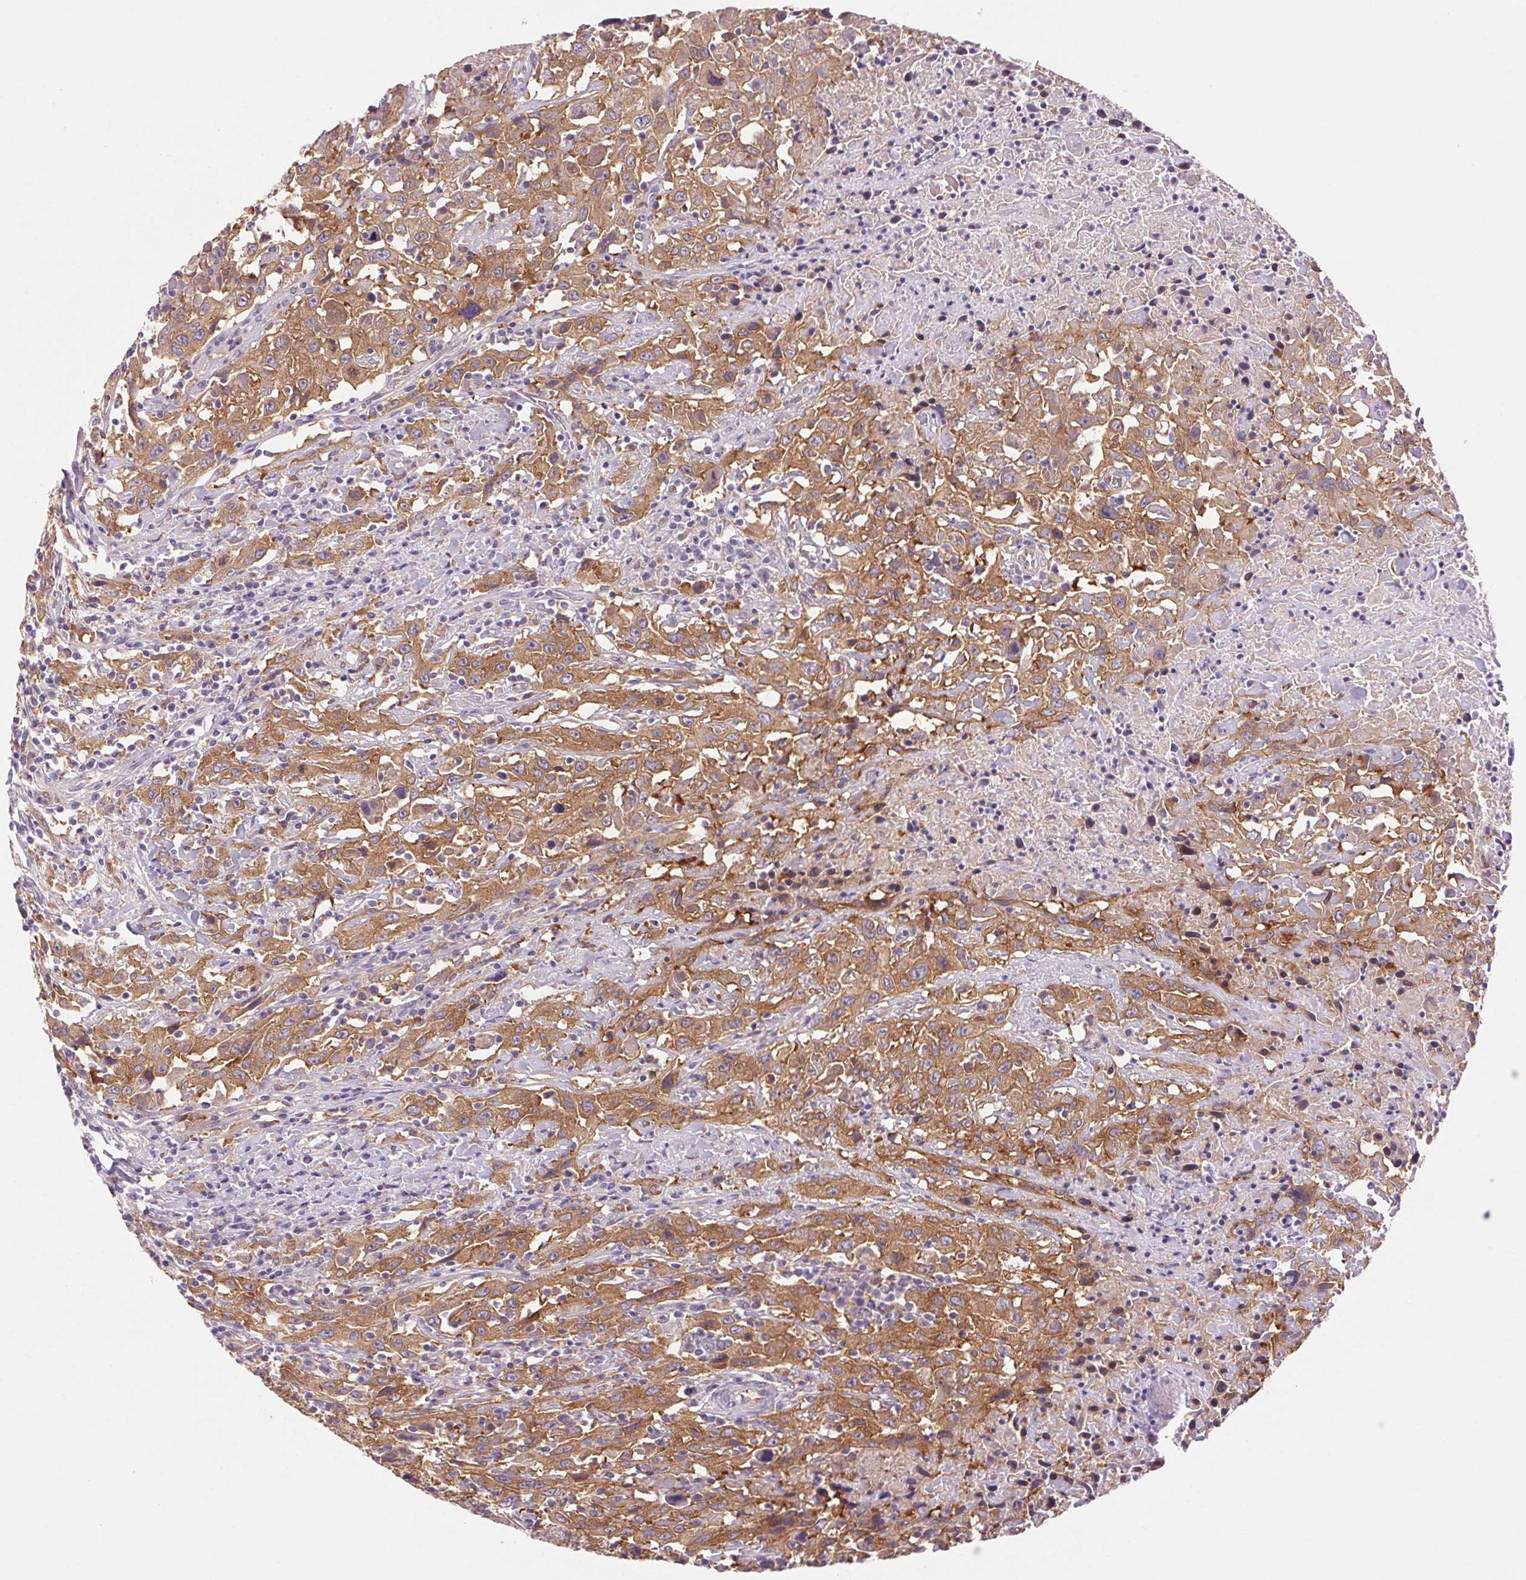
{"staining": {"intensity": "moderate", "quantity": ">75%", "location": "cytoplasmic/membranous"}, "tissue": "urothelial cancer", "cell_type": "Tumor cells", "image_type": "cancer", "snomed": [{"axis": "morphology", "description": "Urothelial carcinoma, High grade"}, {"axis": "topography", "description": "Urinary bladder"}], "caption": "Urothelial cancer tissue shows moderate cytoplasmic/membranous staining in approximately >75% of tumor cells The staining was performed using DAB (3,3'-diaminobenzidine), with brown indicating positive protein expression. Nuclei are stained blue with hematoxylin.", "gene": "SOWAHC", "patient": {"sex": "male", "age": 61}}